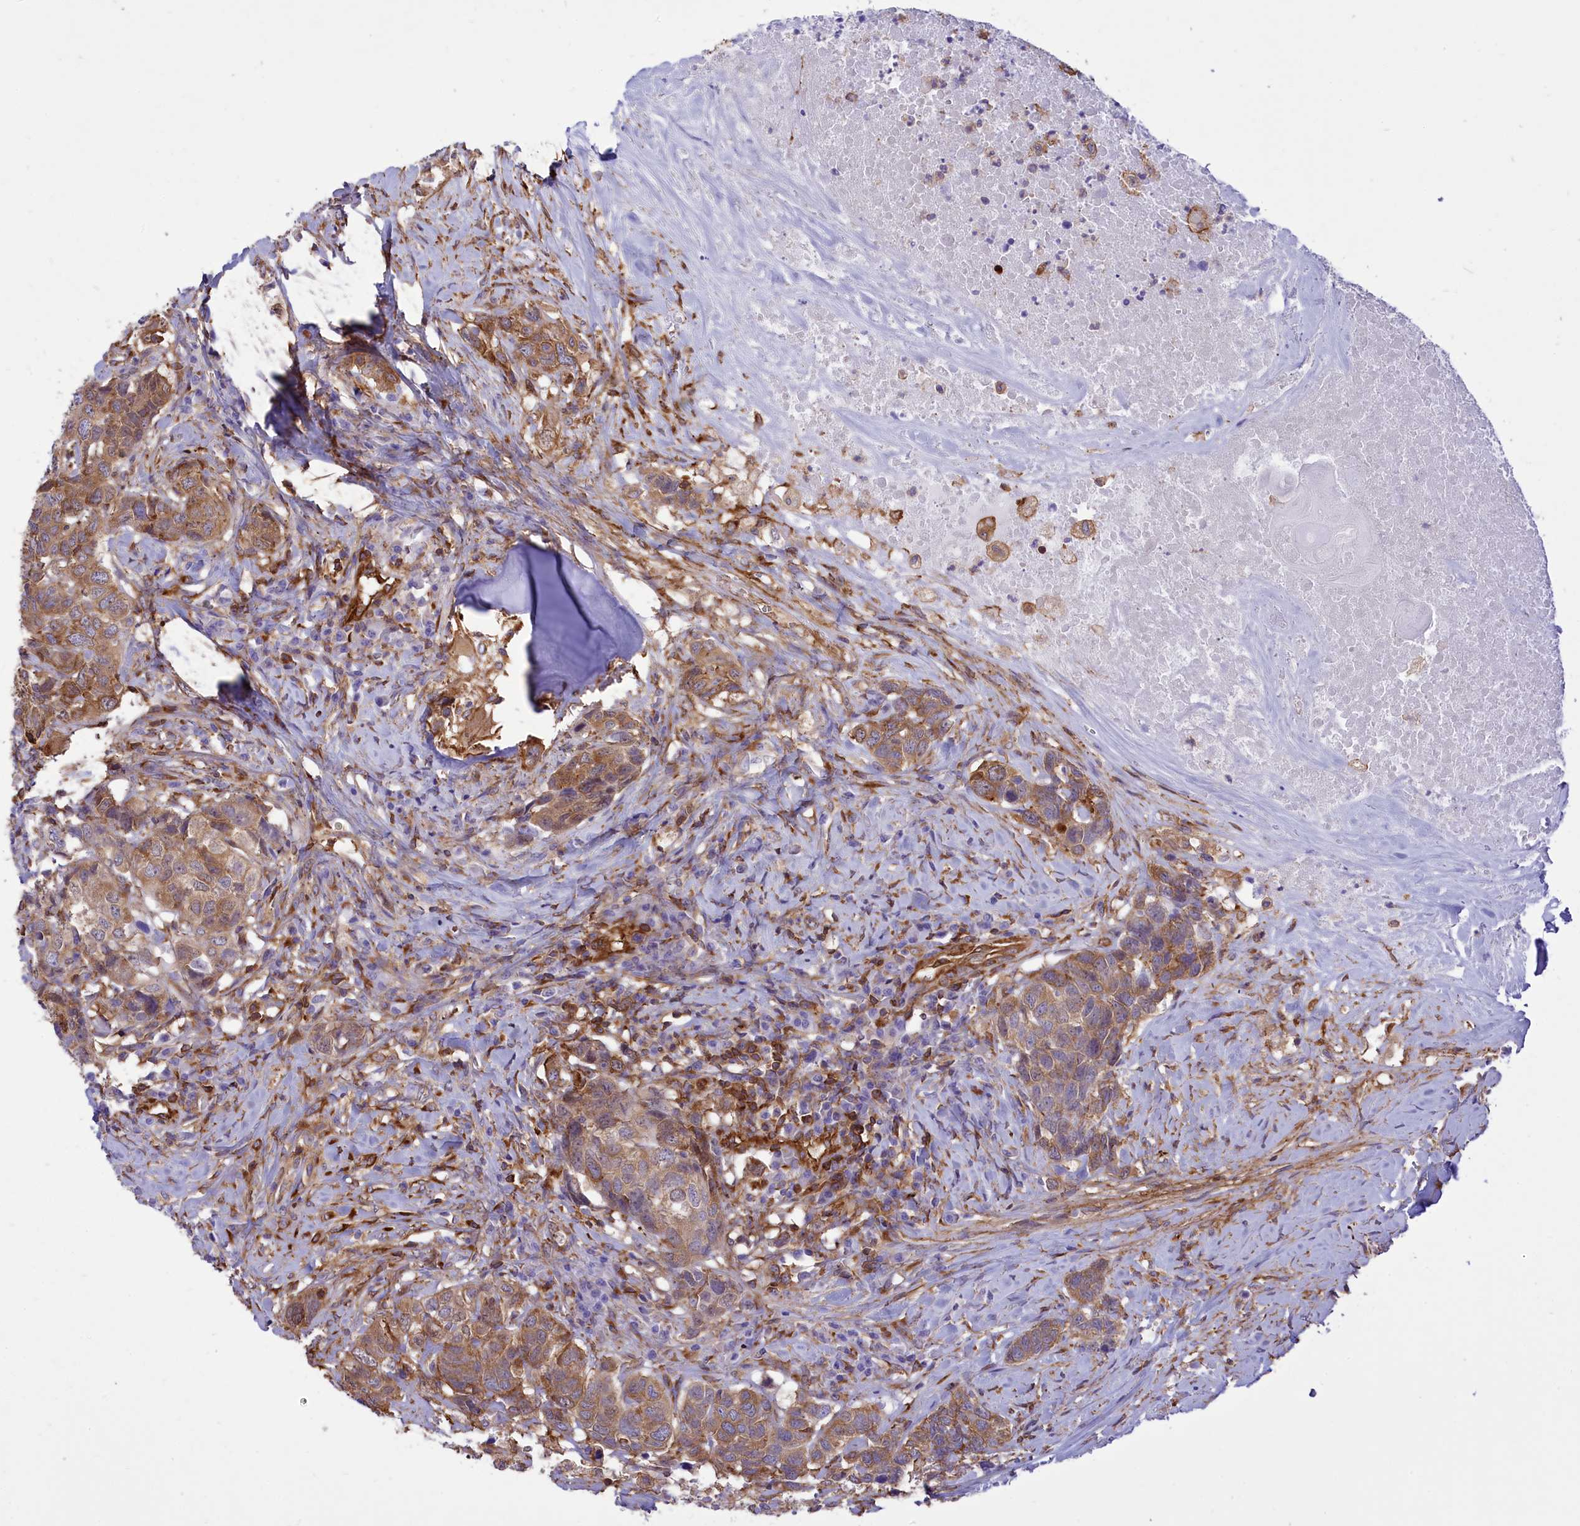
{"staining": {"intensity": "moderate", "quantity": ">75%", "location": "cytoplasmic/membranous"}, "tissue": "head and neck cancer", "cell_type": "Tumor cells", "image_type": "cancer", "snomed": [{"axis": "morphology", "description": "Squamous cell carcinoma, NOS"}, {"axis": "topography", "description": "Head-Neck"}], "caption": "Head and neck squamous cell carcinoma was stained to show a protein in brown. There is medium levels of moderate cytoplasmic/membranous staining in approximately >75% of tumor cells. (DAB IHC with brightfield microscopy, high magnification).", "gene": "SEPTIN9", "patient": {"sex": "male", "age": 66}}